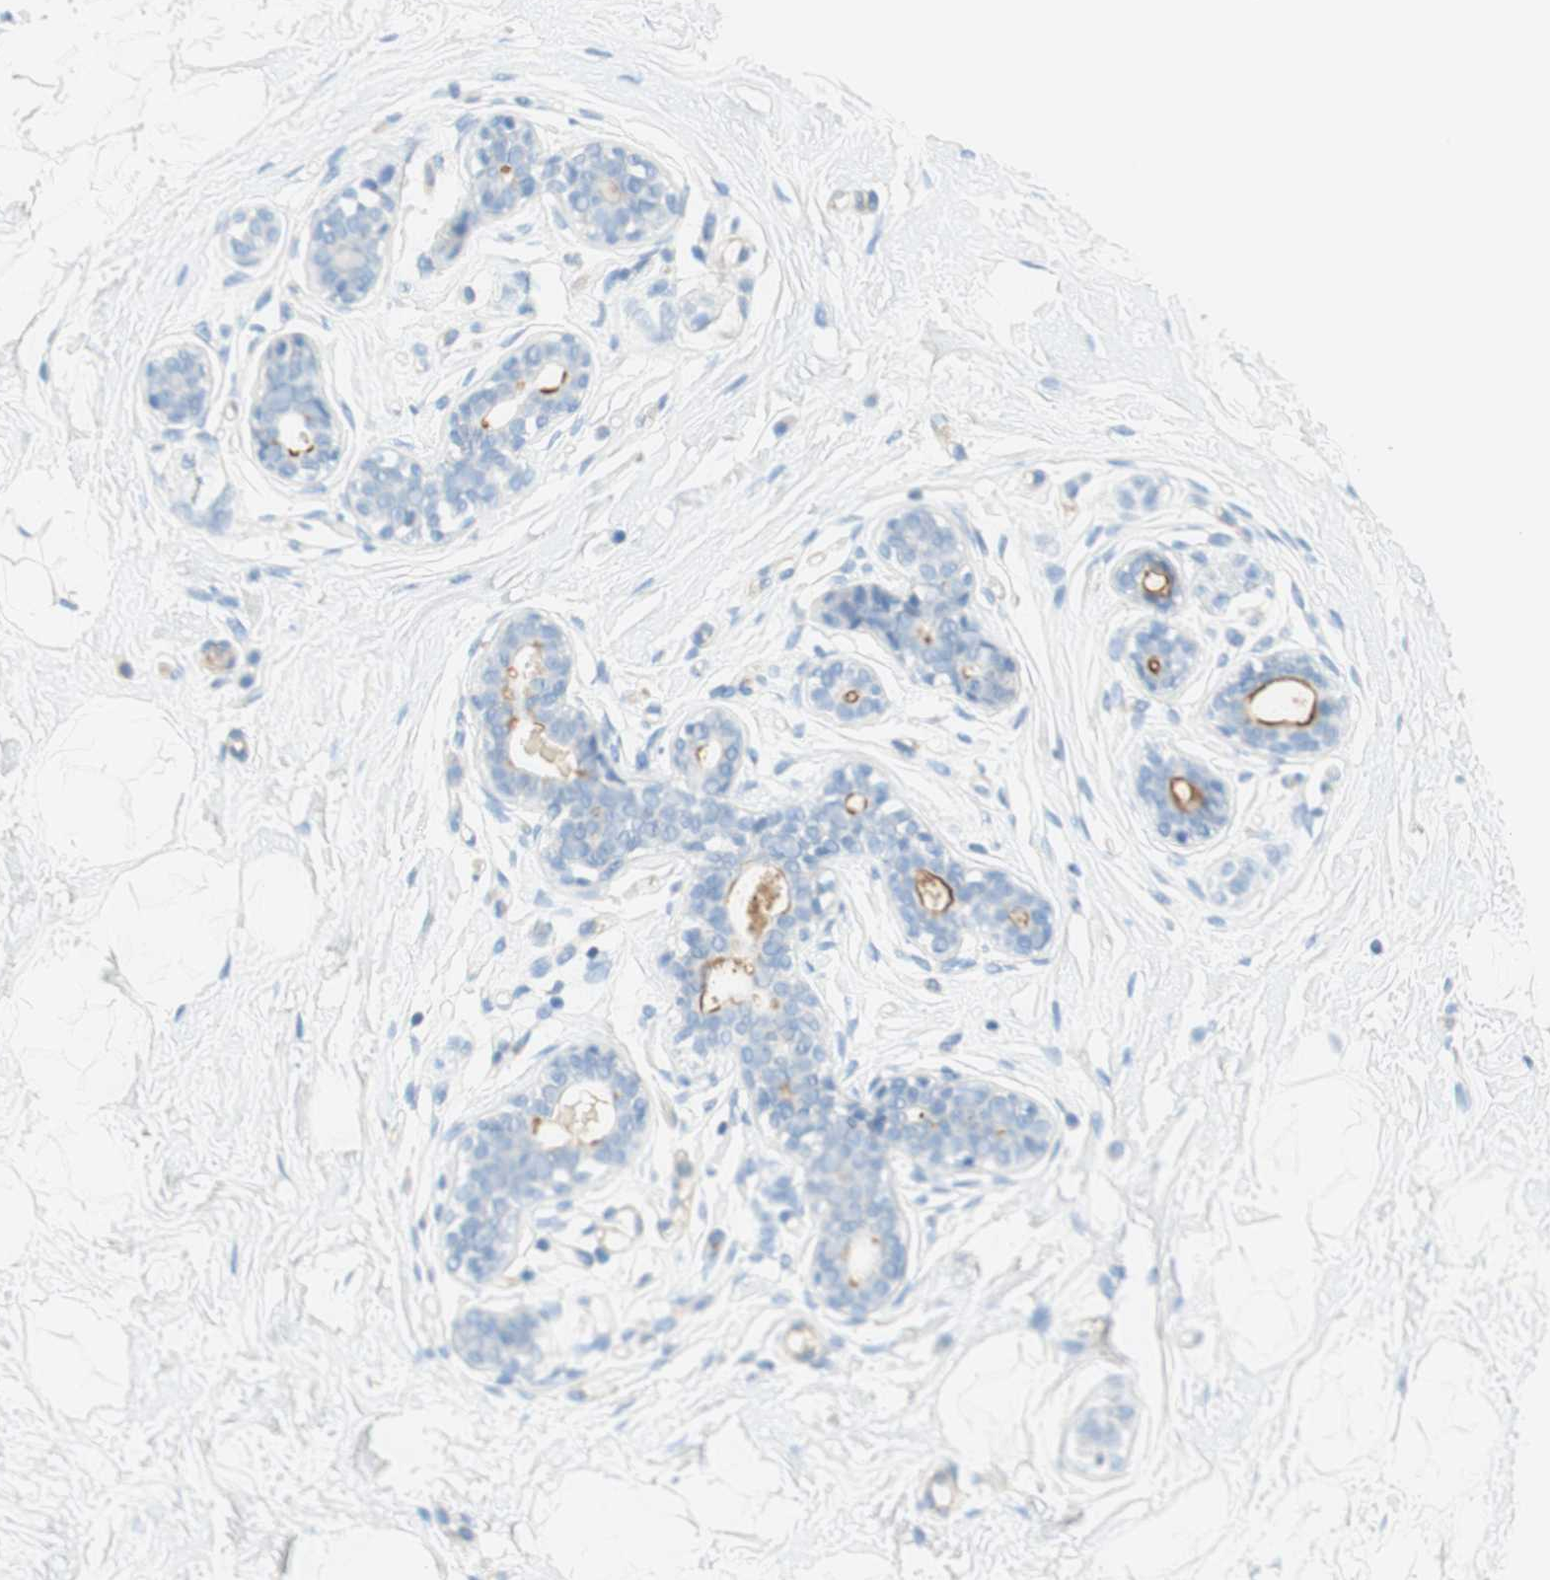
{"staining": {"intensity": "negative", "quantity": "none", "location": "none"}, "tissue": "breast", "cell_type": "Adipocytes", "image_type": "normal", "snomed": [{"axis": "morphology", "description": "Normal tissue, NOS"}, {"axis": "topography", "description": "Breast"}], "caption": "Immunohistochemistry (IHC) image of normal human breast stained for a protein (brown), which displays no positivity in adipocytes. (DAB IHC visualized using brightfield microscopy, high magnification).", "gene": "STOM", "patient": {"sex": "female", "age": 23}}